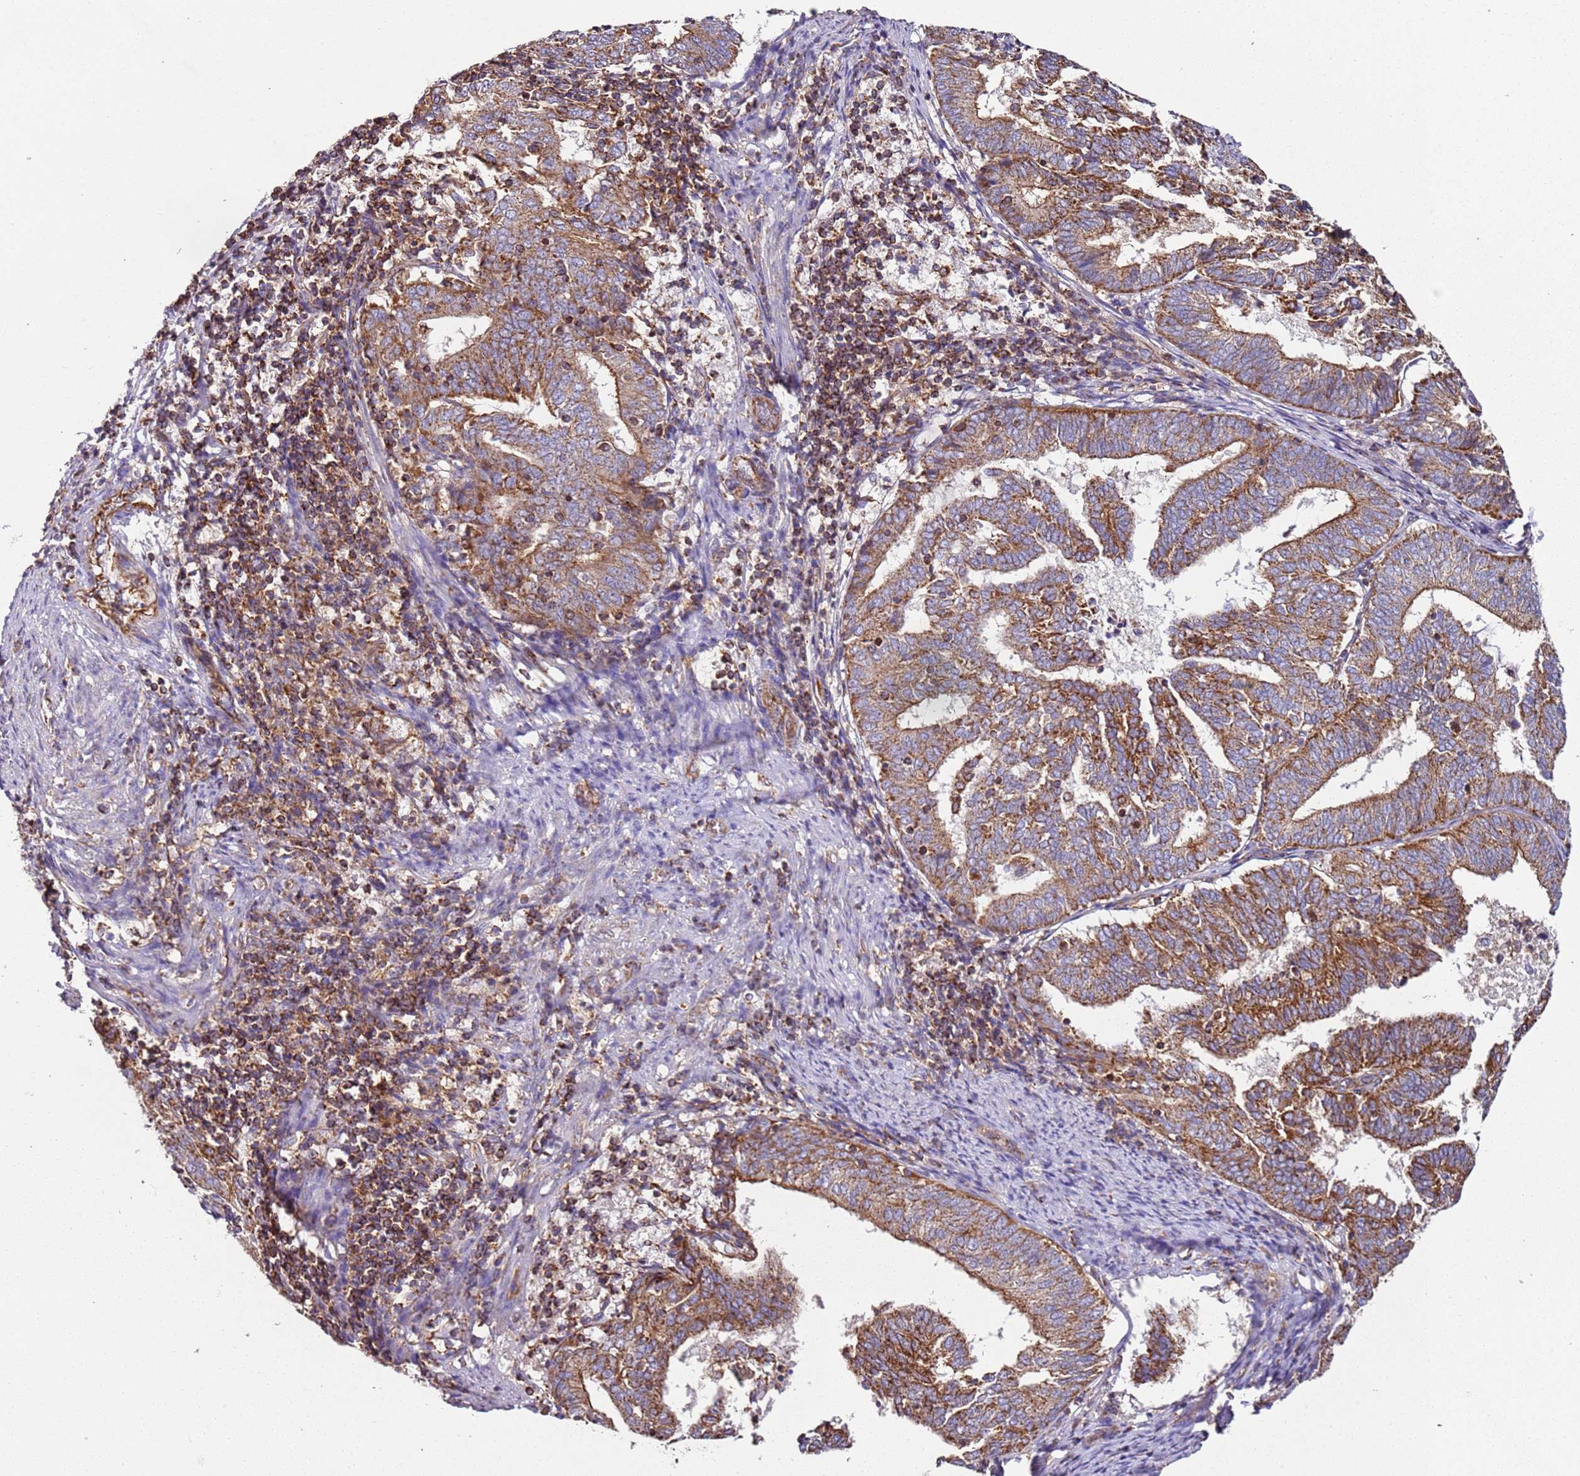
{"staining": {"intensity": "moderate", "quantity": ">75%", "location": "cytoplasmic/membranous"}, "tissue": "endometrial cancer", "cell_type": "Tumor cells", "image_type": "cancer", "snomed": [{"axis": "morphology", "description": "Adenocarcinoma, NOS"}, {"axis": "topography", "description": "Endometrium"}], "caption": "Moderate cytoplasmic/membranous protein staining is seen in approximately >75% of tumor cells in adenocarcinoma (endometrial). (Brightfield microscopy of DAB IHC at high magnification).", "gene": "RMND5A", "patient": {"sex": "female", "age": 80}}